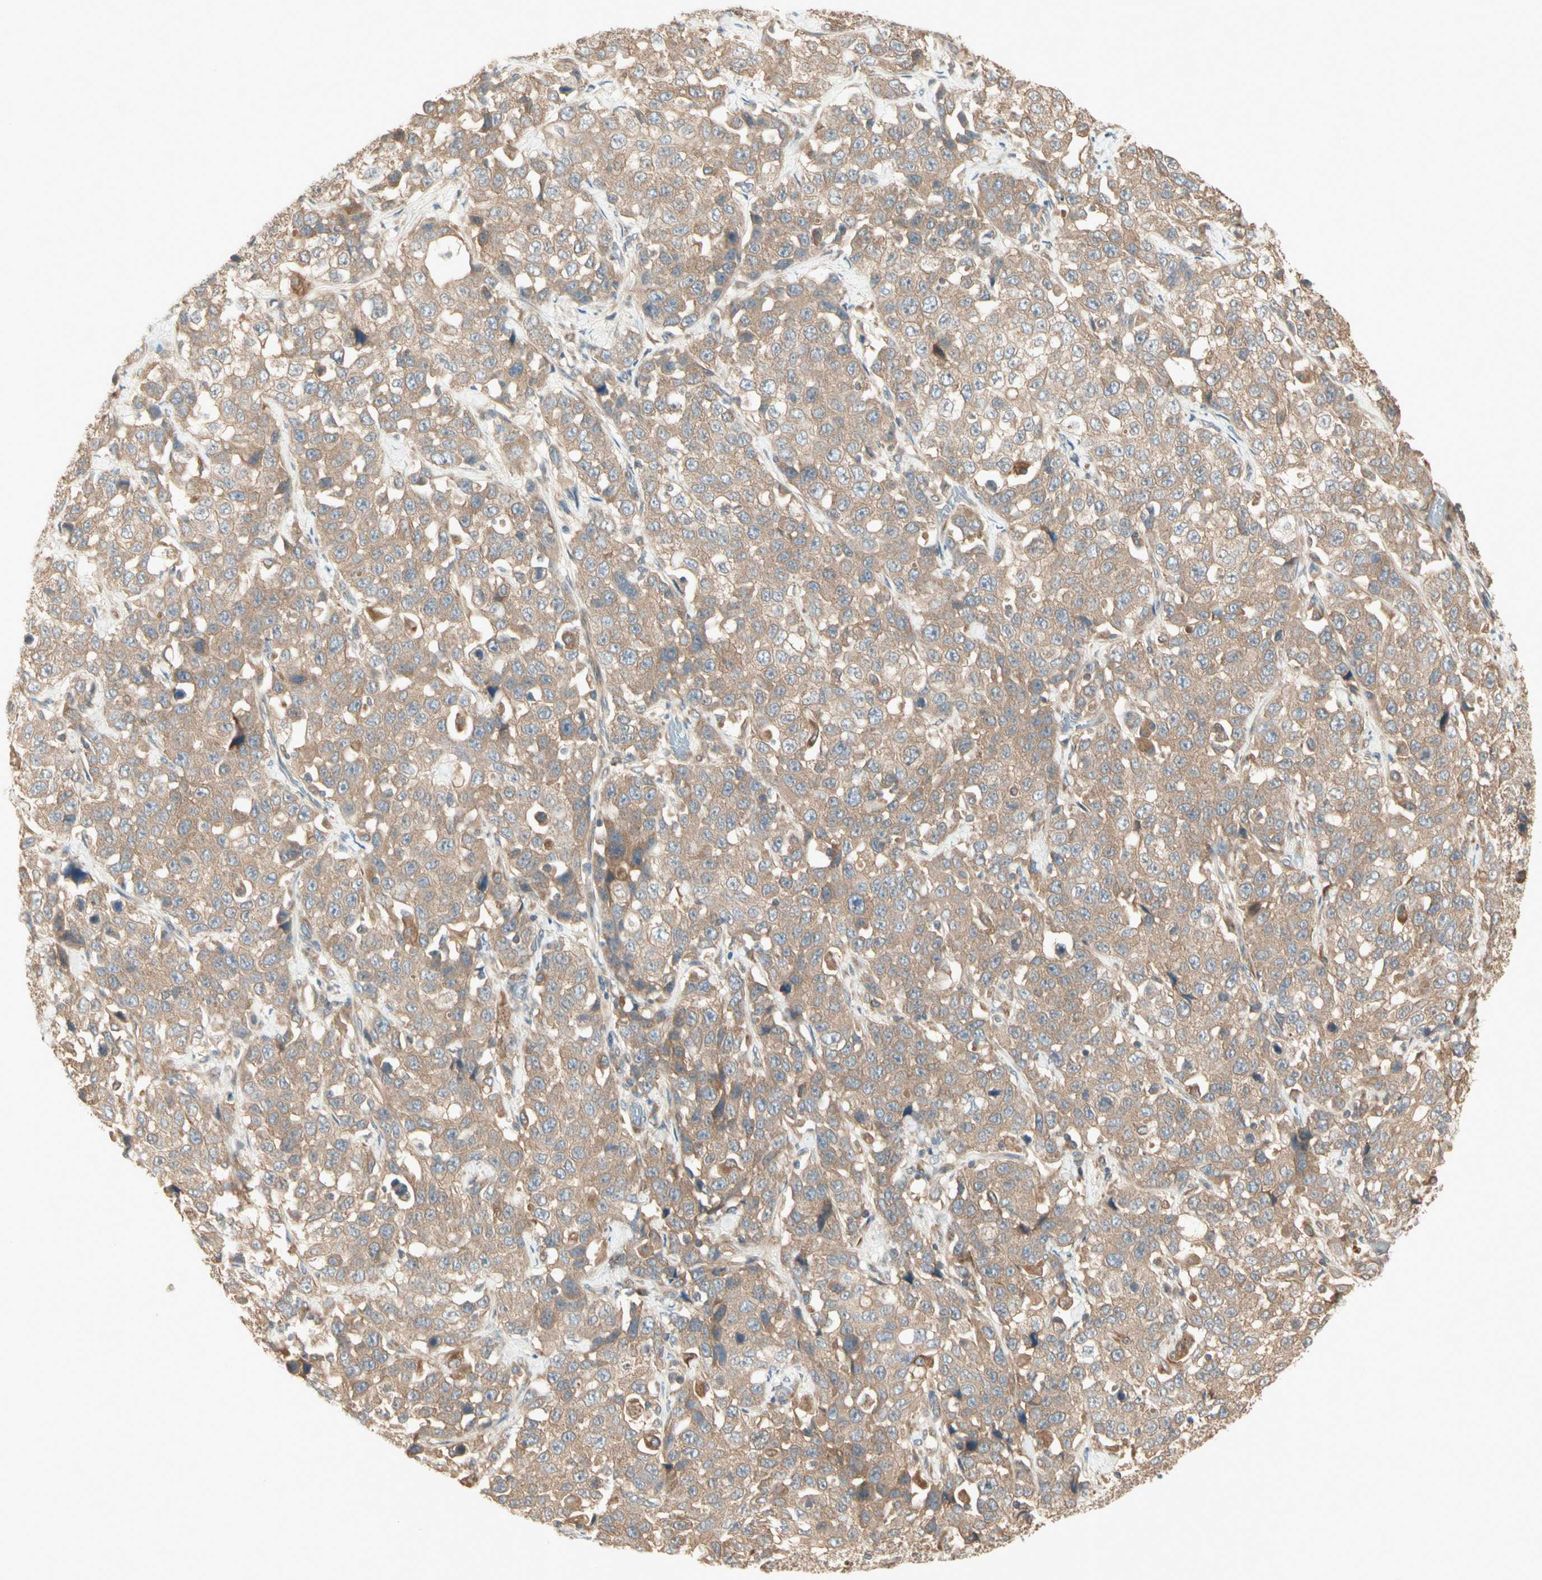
{"staining": {"intensity": "moderate", "quantity": ">75%", "location": "cytoplasmic/membranous"}, "tissue": "stomach cancer", "cell_type": "Tumor cells", "image_type": "cancer", "snomed": [{"axis": "morphology", "description": "Normal tissue, NOS"}, {"axis": "morphology", "description": "Adenocarcinoma, NOS"}, {"axis": "topography", "description": "Stomach"}], "caption": "Protein staining of stomach cancer (adenocarcinoma) tissue exhibits moderate cytoplasmic/membranous expression in about >75% of tumor cells. Immunohistochemistry (ihc) stains the protein of interest in brown and the nuclei are stained blue.", "gene": "IRAG1", "patient": {"sex": "male", "age": 48}}